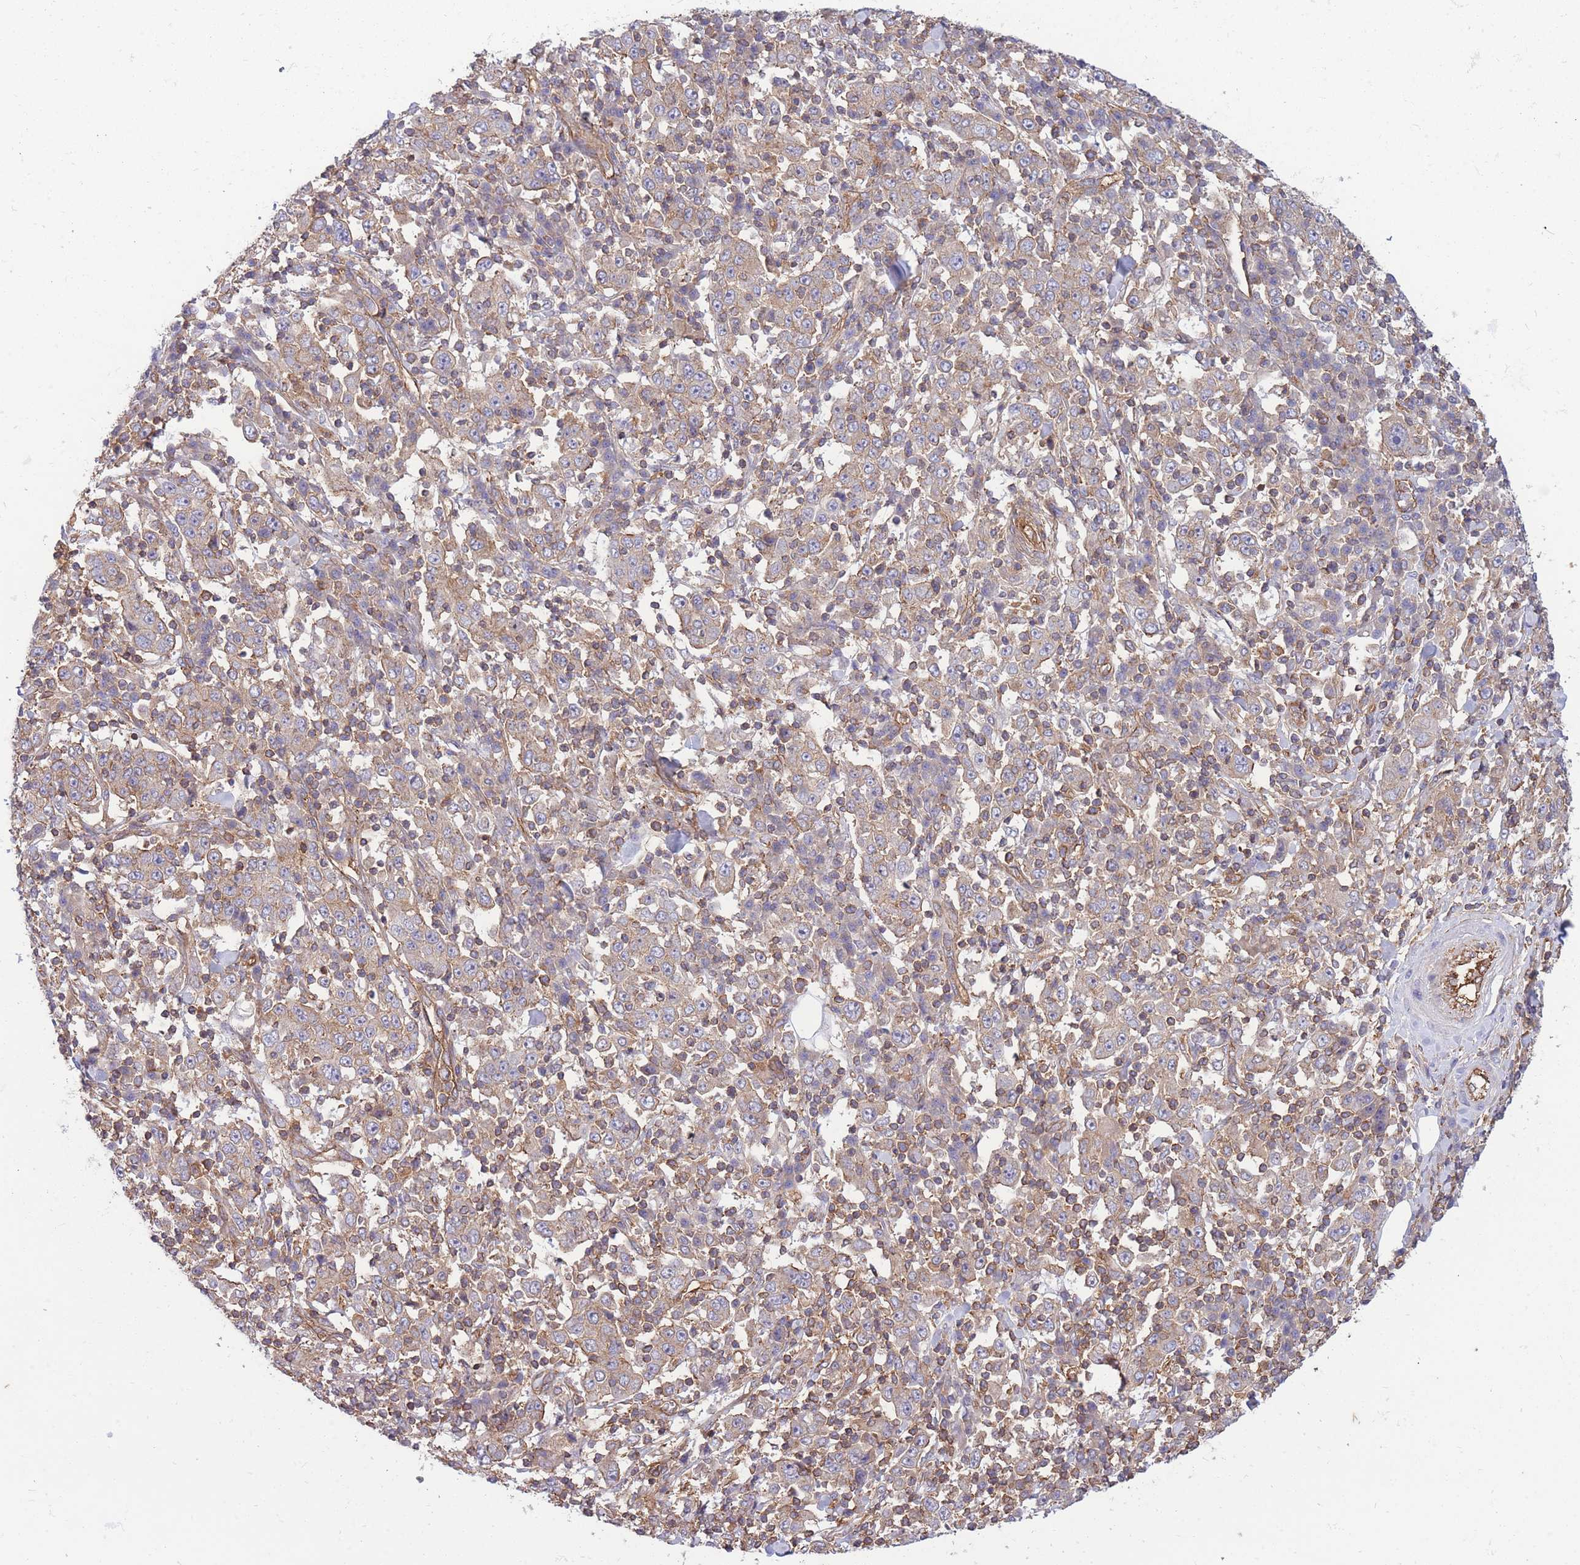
{"staining": {"intensity": "weak", "quantity": "25%-75%", "location": "cytoplasmic/membranous"}, "tissue": "stomach cancer", "cell_type": "Tumor cells", "image_type": "cancer", "snomed": [{"axis": "morphology", "description": "Normal tissue, NOS"}, {"axis": "morphology", "description": "Adenocarcinoma, NOS"}, {"axis": "topography", "description": "Stomach, upper"}, {"axis": "topography", "description": "Stomach"}], "caption": "Stomach cancer stained for a protein (brown) demonstrates weak cytoplasmic/membranous positive positivity in about 25%-75% of tumor cells.", "gene": "GGA1", "patient": {"sex": "male", "age": 59}}